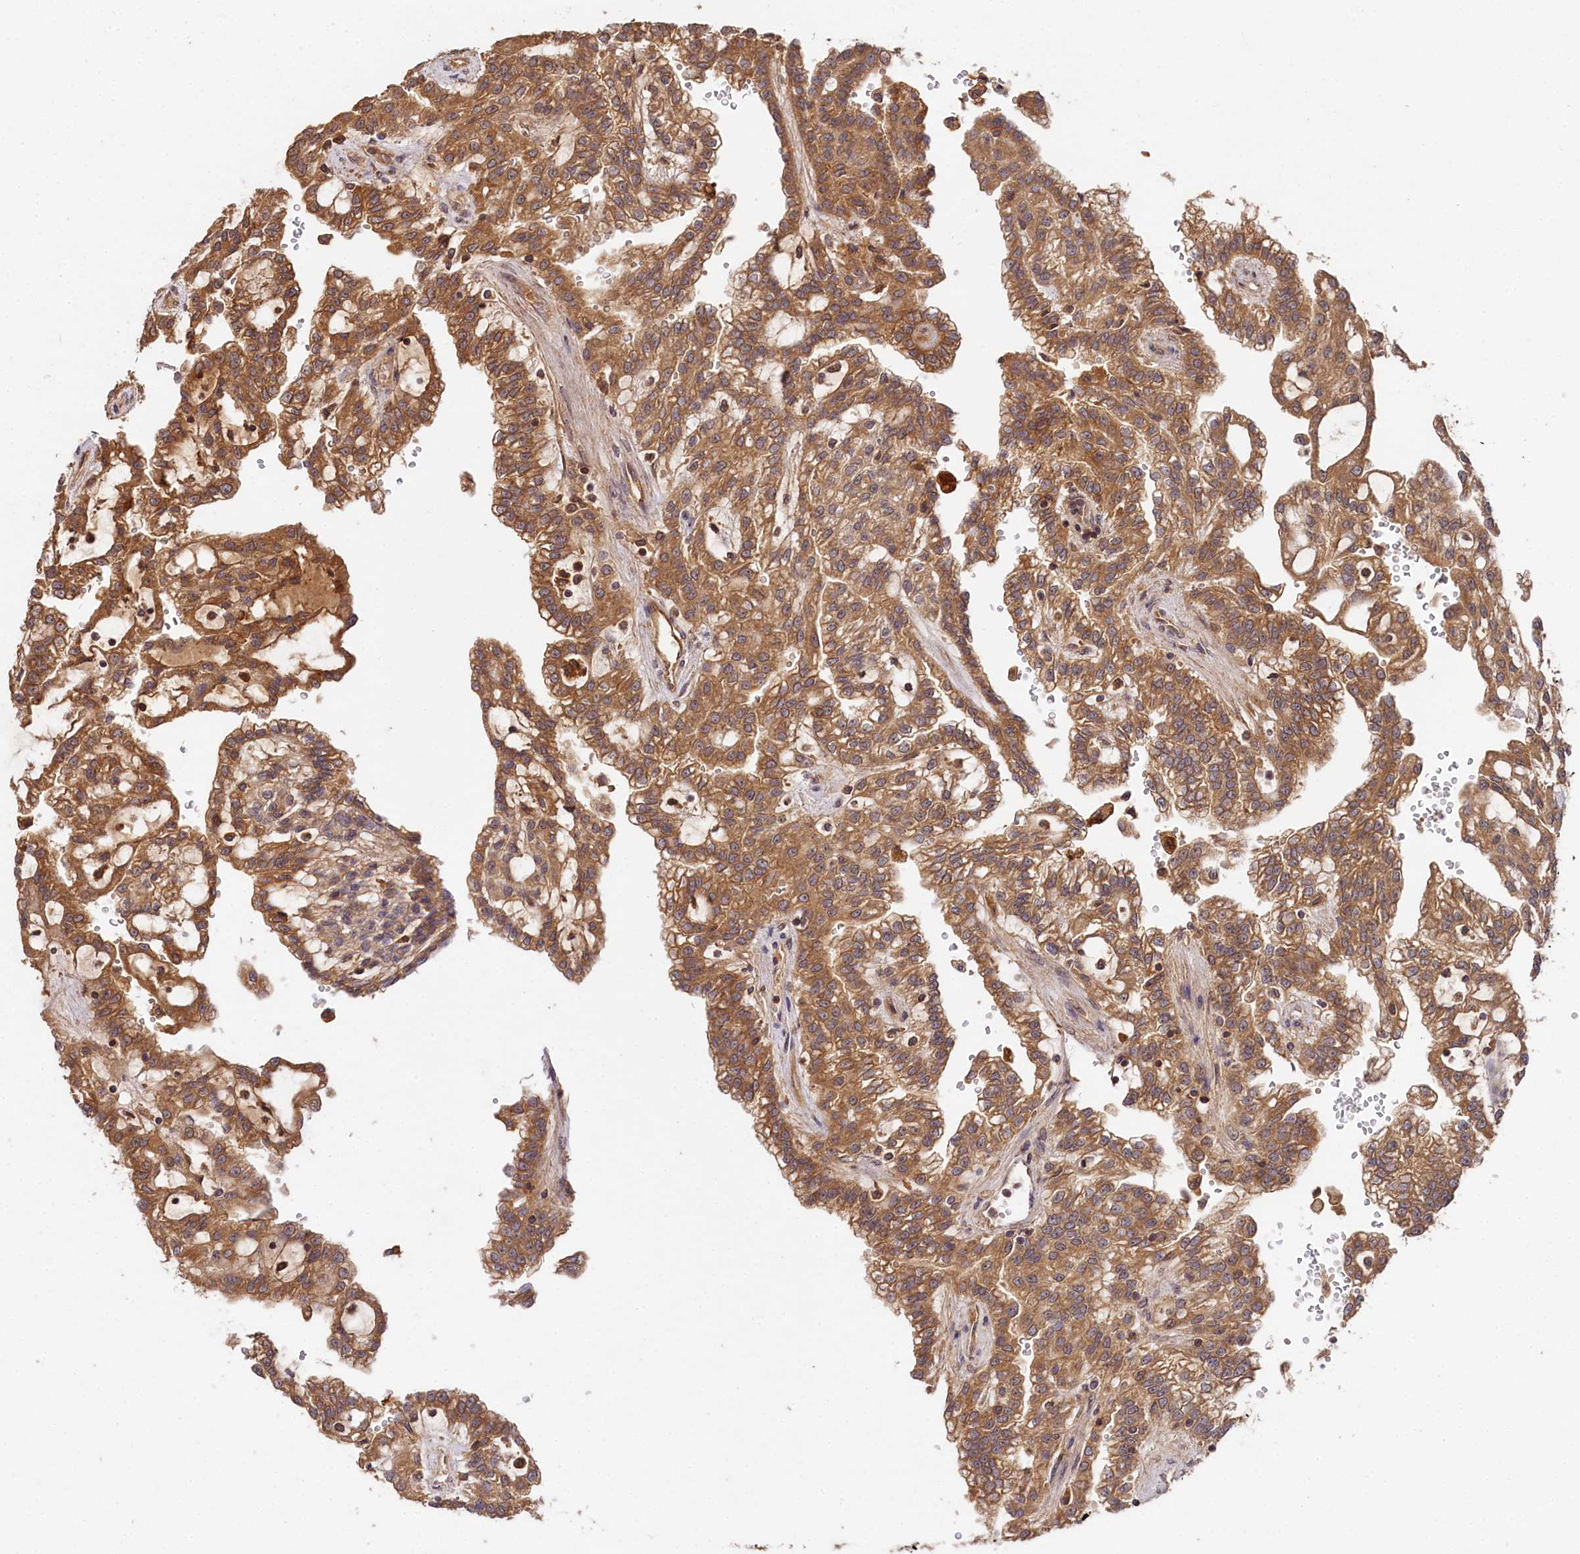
{"staining": {"intensity": "moderate", "quantity": ">75%", "location": "cytoplasmic/membranous"}, "tissue": "renal cancer", "cell_type": "Tumor cells", "image_type": "cancer", "snomed": [{"axis": "morphology", "description": "Adenocarcinoma, NOS"}, {"axis": "topography", "description": "Kidney"}], "caption": "There is medium levels of moderate cytoplasmic/membranous expression in tumor cells of renal cancer, as demonstrated by immunohistochemical staining (brown color).", "gene": "MCF2L2", "patient": {"sex": "male", "age": 63}}